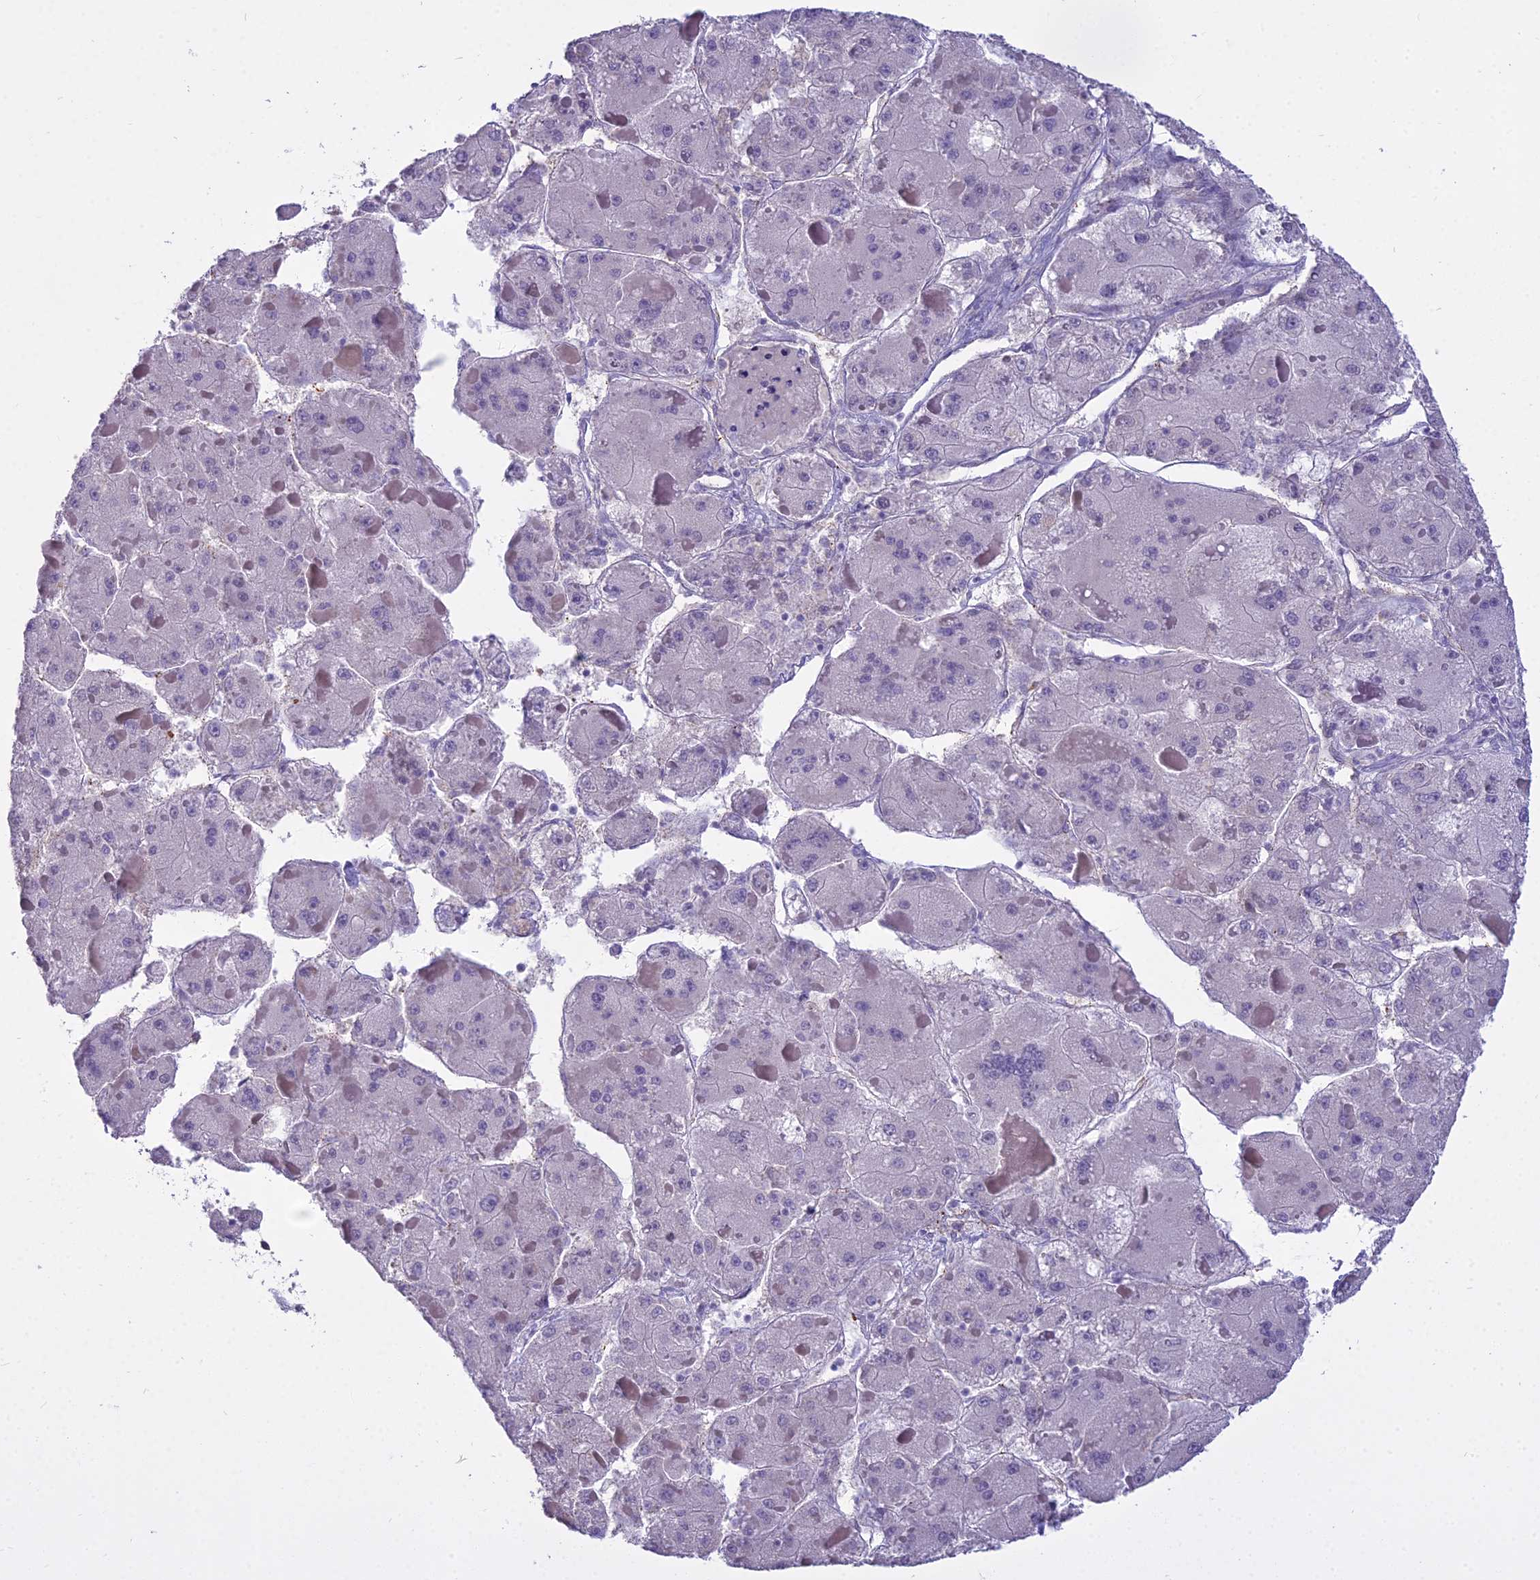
{"staining": {"intensity": "negative", "quantity": "none", "location": "none"}, "tissue": "liver cancer", "cell_type": "Tumor cells", "image_type": "cancer", "snomed": [{"axis": "morphology", "description": "Carcinoma, Hepatocellular, NOS"}, {"axis": "topography", "description": "Liver"}], "caption": "Tumor cells are negative for brown protein staining in liver cancer.", "gene": "BLNK", "patient": {"sex": "female", "age": 73}}